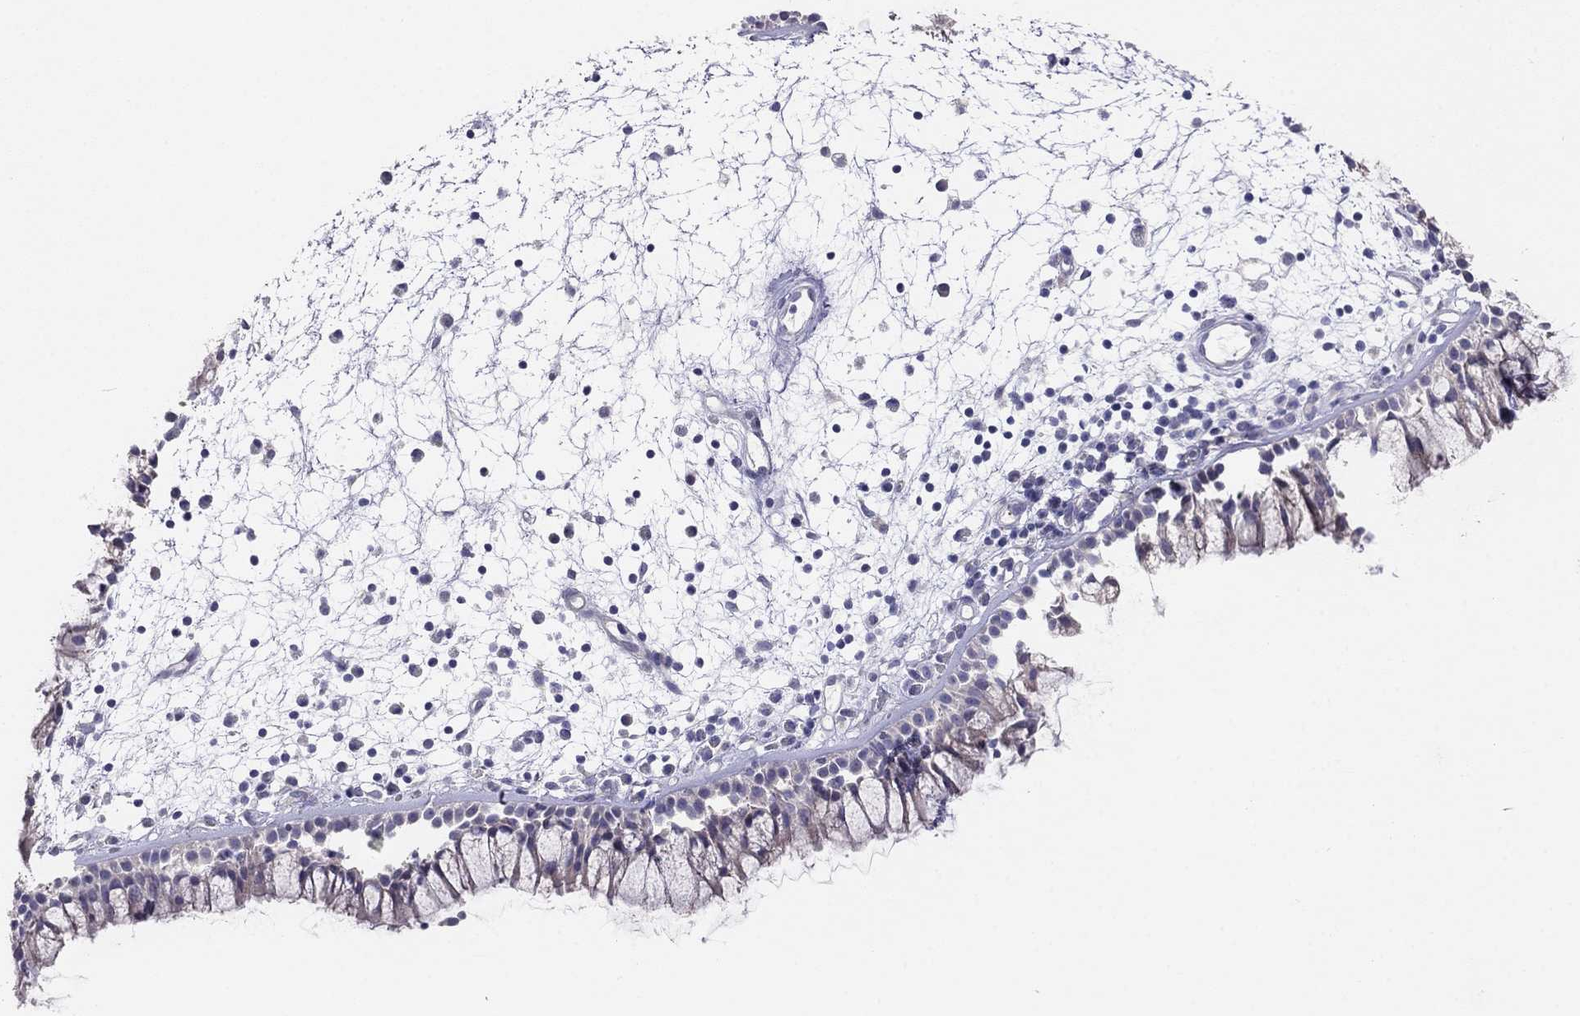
{"staining": {"intensity": "weak", "quantity": "<25%", "location": "cytoplasmic/membranous"}, "tissue": "nasopharynx", "cell_type": "Respiratory epithelial cells", "image_type": "normal", "snomed": [{"axis": "morphology", "description": "Normal tissue, NOS"}, {"axis": "morphology", "description": "Polyp, NOS"}, {"axis": "topography", "description": "Nasopharynx"}], "caption": "Protein analysis of unremarkable nasopharynx demonstrates no significant staining in respiratory epithelial cells.", "gene": "MGAT4C", "patient": {"sex": "female", "age": 56}}